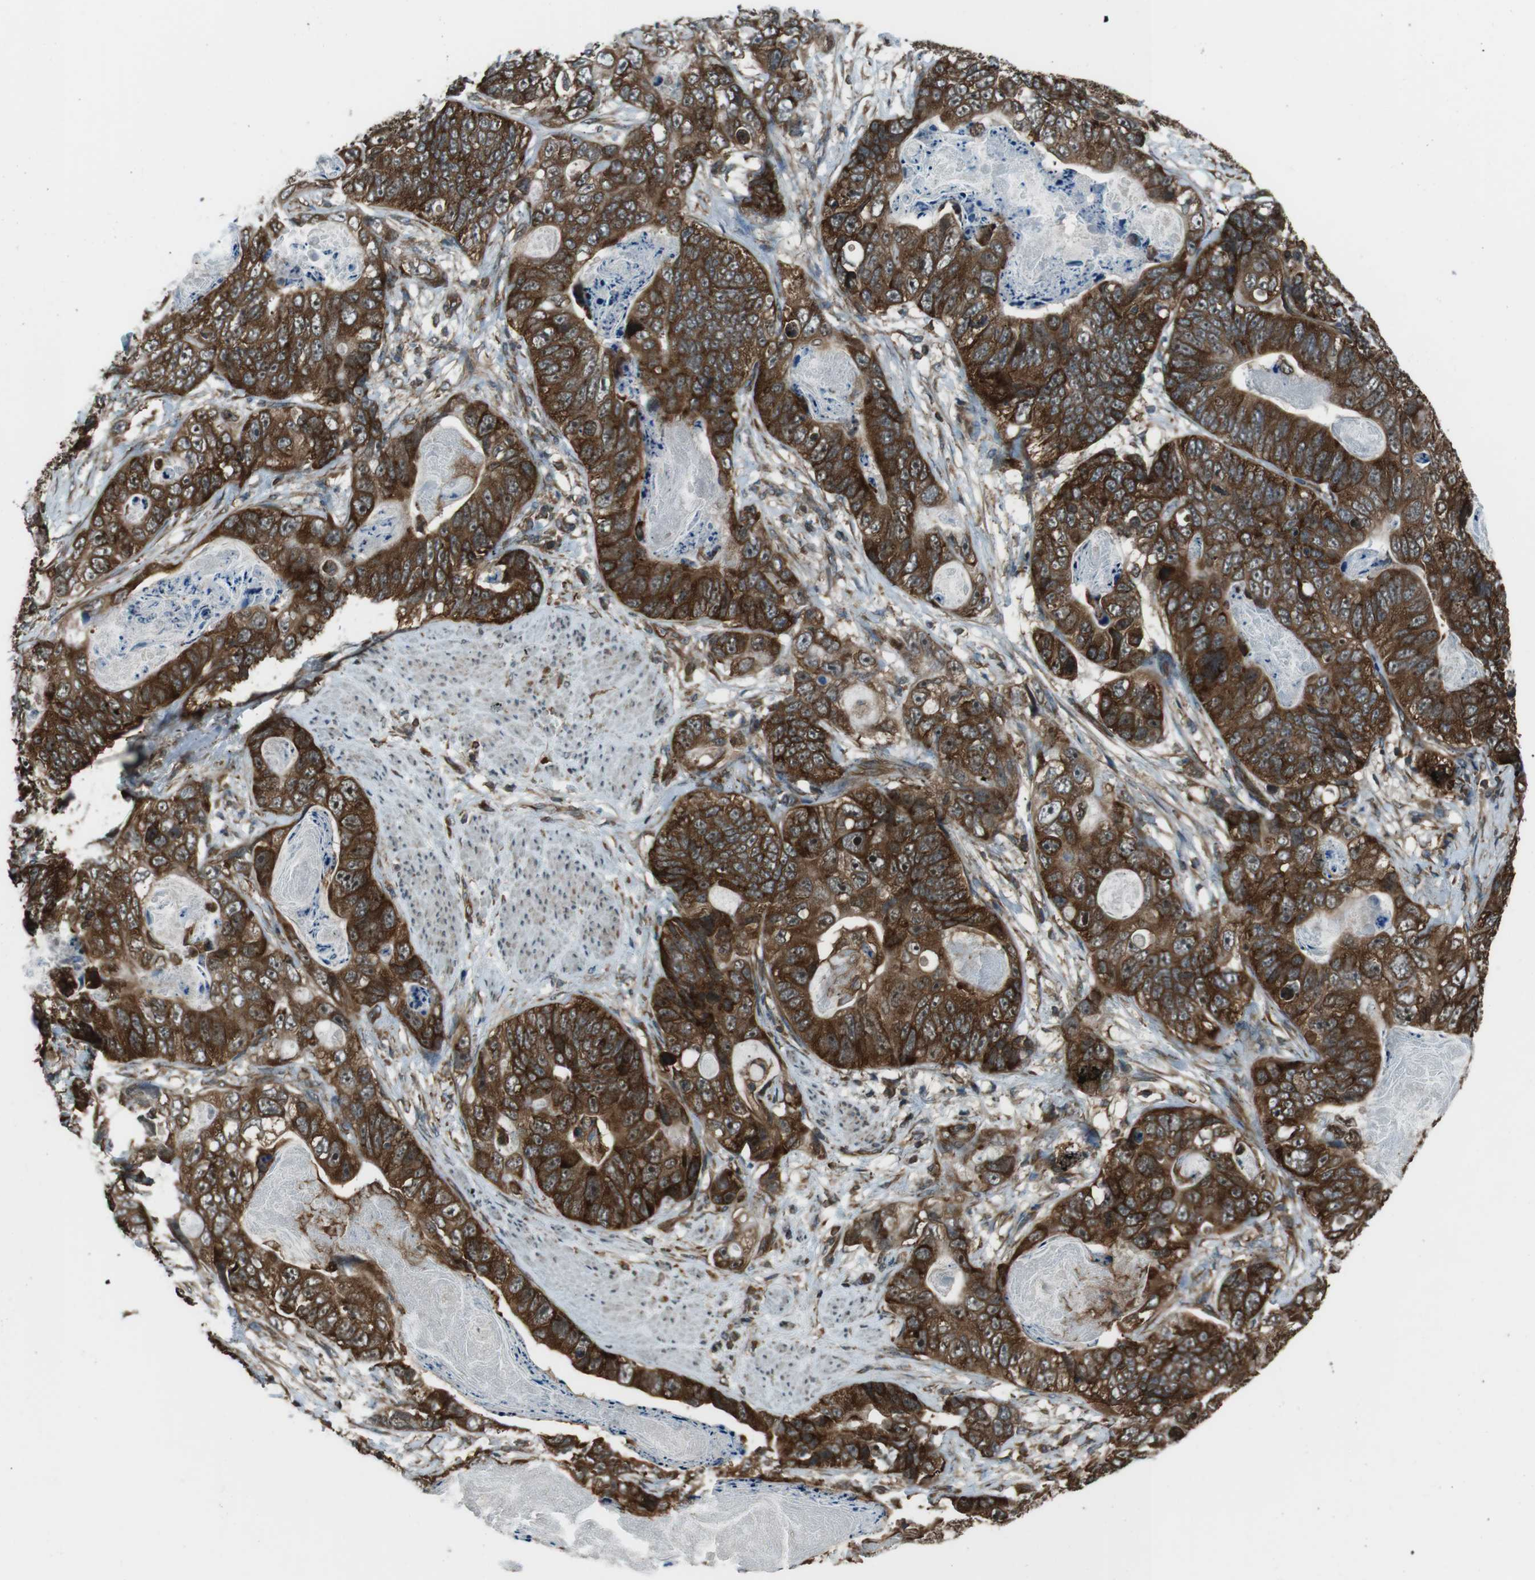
{"staining": {"intensity": "strong", "quantity": ">75%", "location": "cytoplasmic/membranous"}, "tissue": "stomach cancer", "cell_type": "Tumor cells", "image_type": "cancer", "snomed": [{"axis": "morphology", "description": "Adenocarcinoma, NOS"}, {"axis": "topography", "description": "Stomach"}], "caption": "The micrograph reveals immunohistochemical staining of adenocarcinoma (stomach). There is strong cytoplasmic/membranous expression is seen in about >75% of tumor cells.", "gene": "PA2G4", "patient": {"sex": "female", "age": 89}}